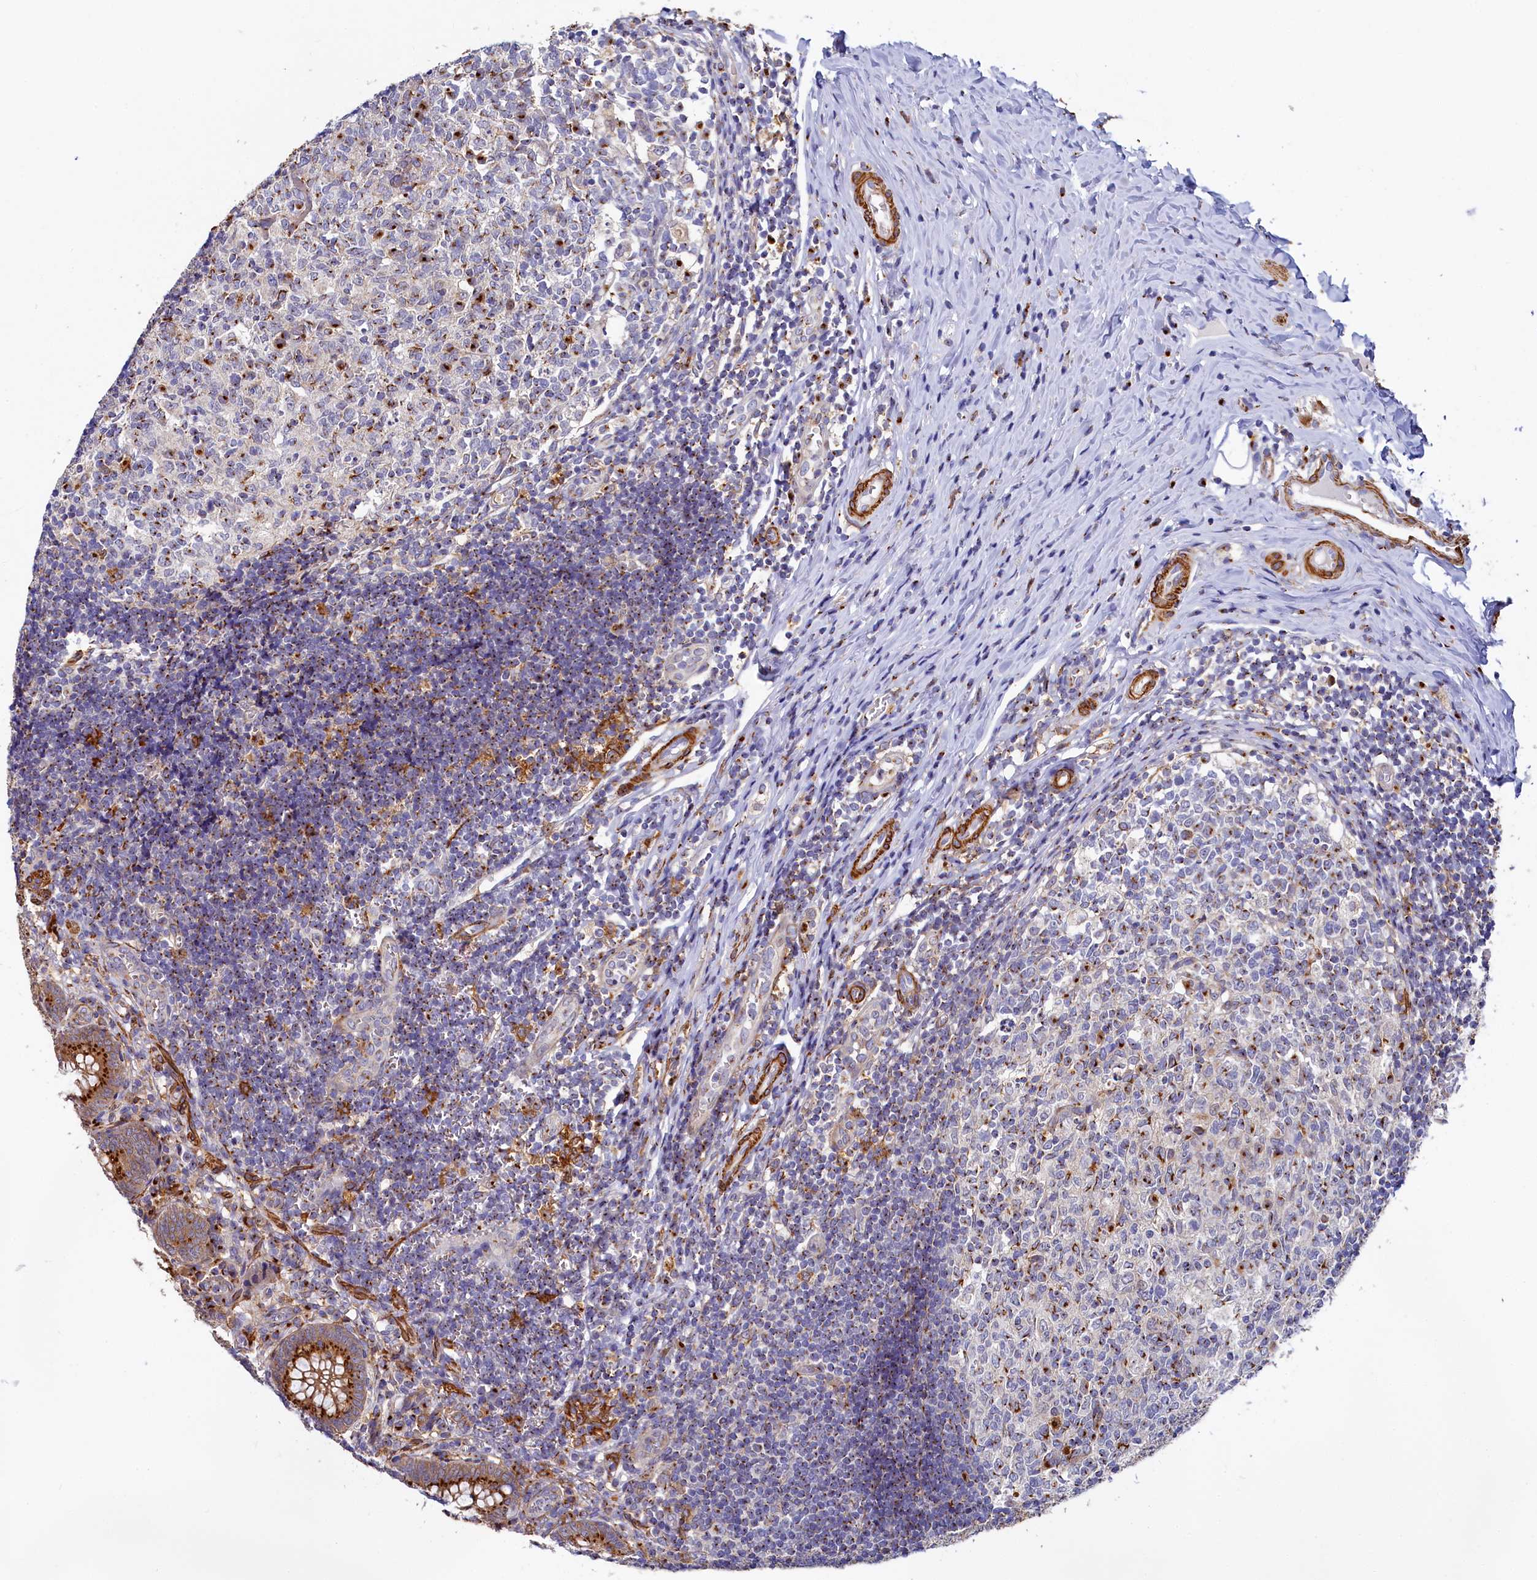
{"staining": {"intensity": "strong", "quantity": ">75%", "location": "cytoplasmic/membranous"}, "tissue": "appendix", "cell_type": "Glandular cells", "image_type": "normal", "snomed": [{"axis": "morphology", "description": "Normal tissue, NOS"}, {"axis": "topography", "description": "Appendix"}], "caption": "Protein expression analysis of normal appendix exhibits strong cytoplasmic/membranous expression in about >75% of glandular cells. (Stains: DAB (3,3'-diaminobenzidine) in brown, nuclei in blue, Microscopy: brightfield microscopy at high magnification).", "gene": "BET1L", "patient": {"sex": "male", "age": 8}}